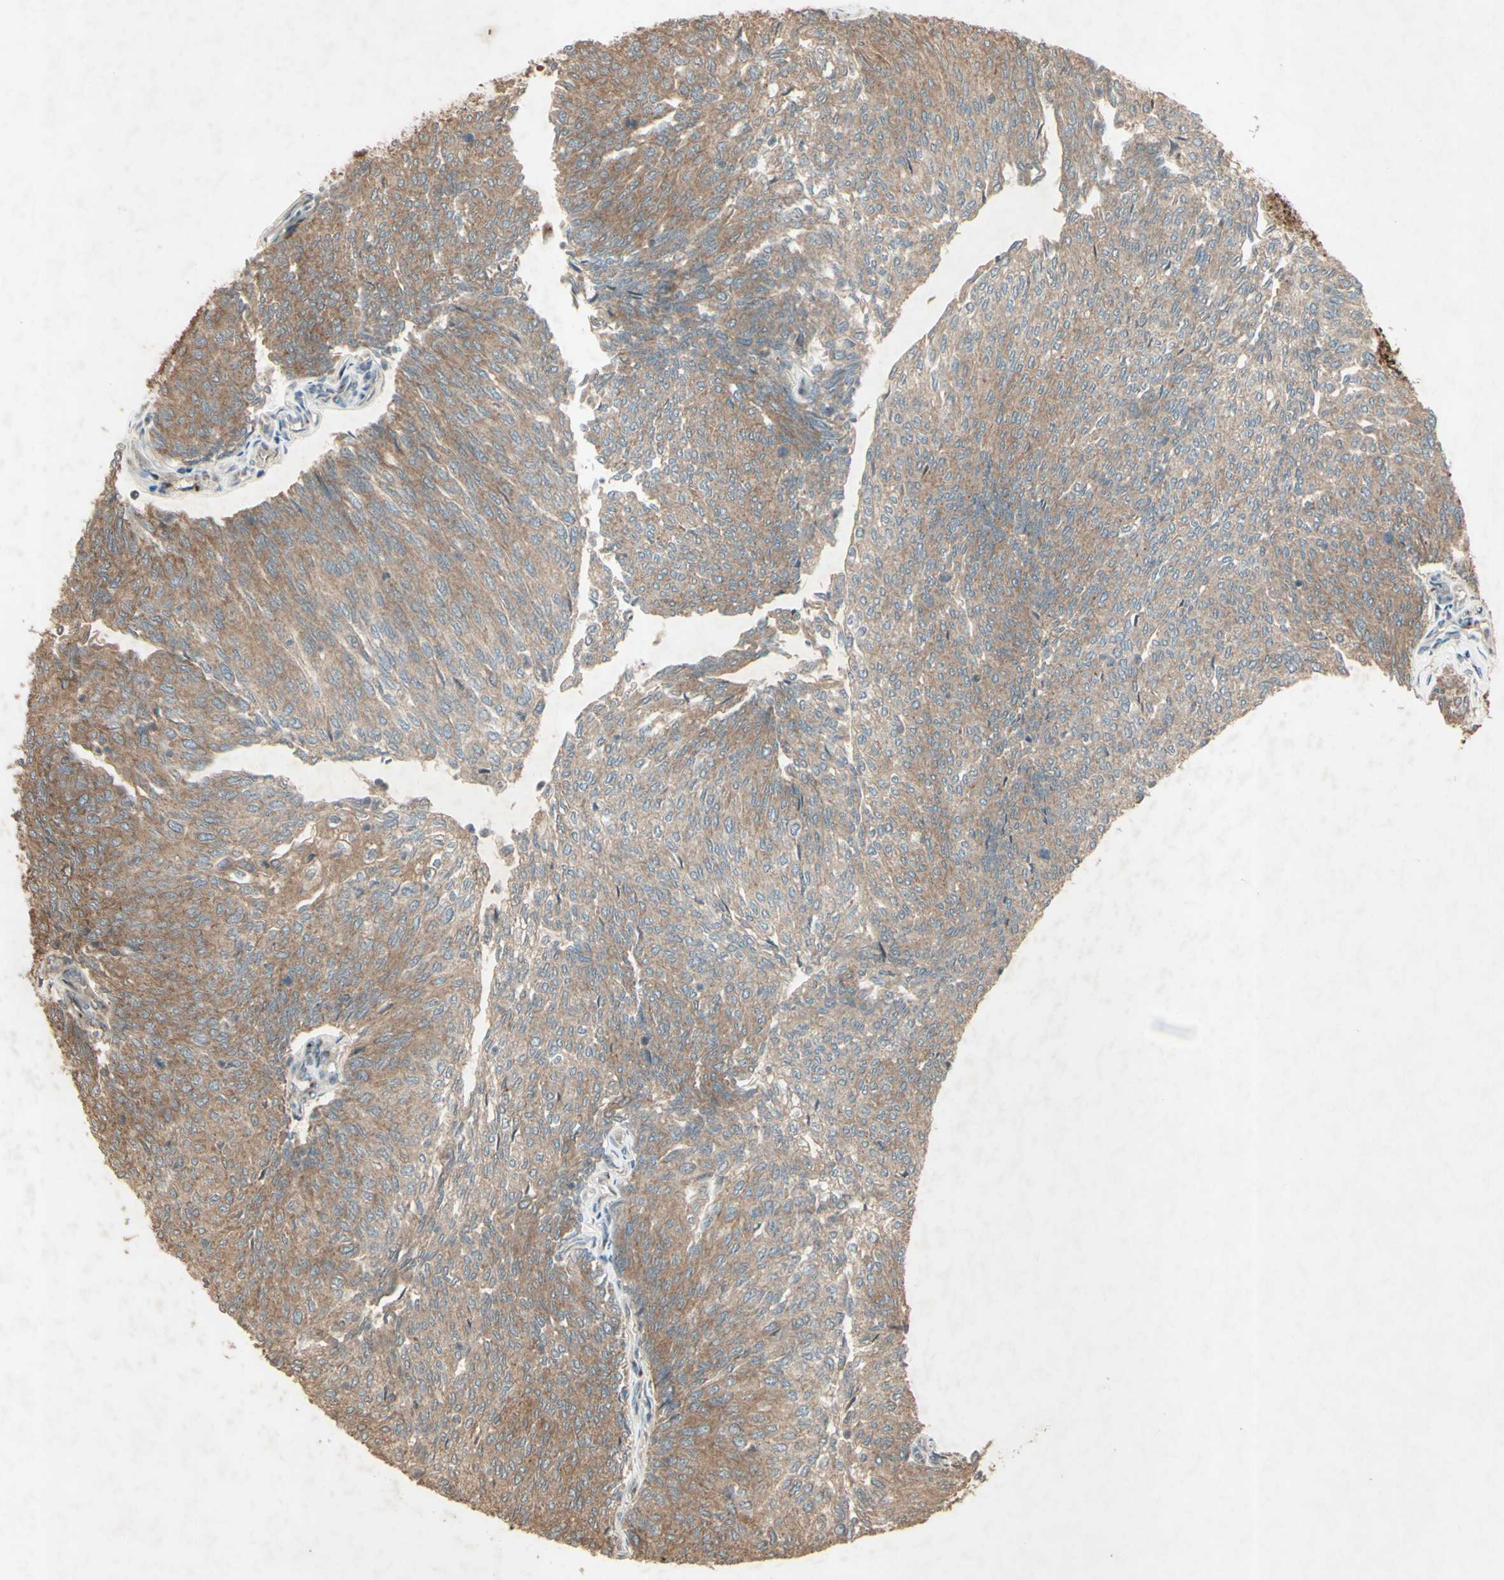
{"staining": {"intensity": "moderate", "quantity": ">75%", "location": "cytoplasmic/membranous"}, "tissue": "urothelial cancer", "cell_type": "Tumor cells", "image_type": "cancer", "snomed": [{"axis": "morphology", "description": "Urothelial carcinoma, Low grade"}, {"axis": "topography", "description": "Urinary bladder"}], "caption": "Brown immunohistochemical staining in human urothelial carcinoma (low-grade) displays moderate cytoplasmic/membranous positivity in about >75% of tumor cells.", "gene": "AP1G1", "patient": {"sex": "female", "age": 79}}